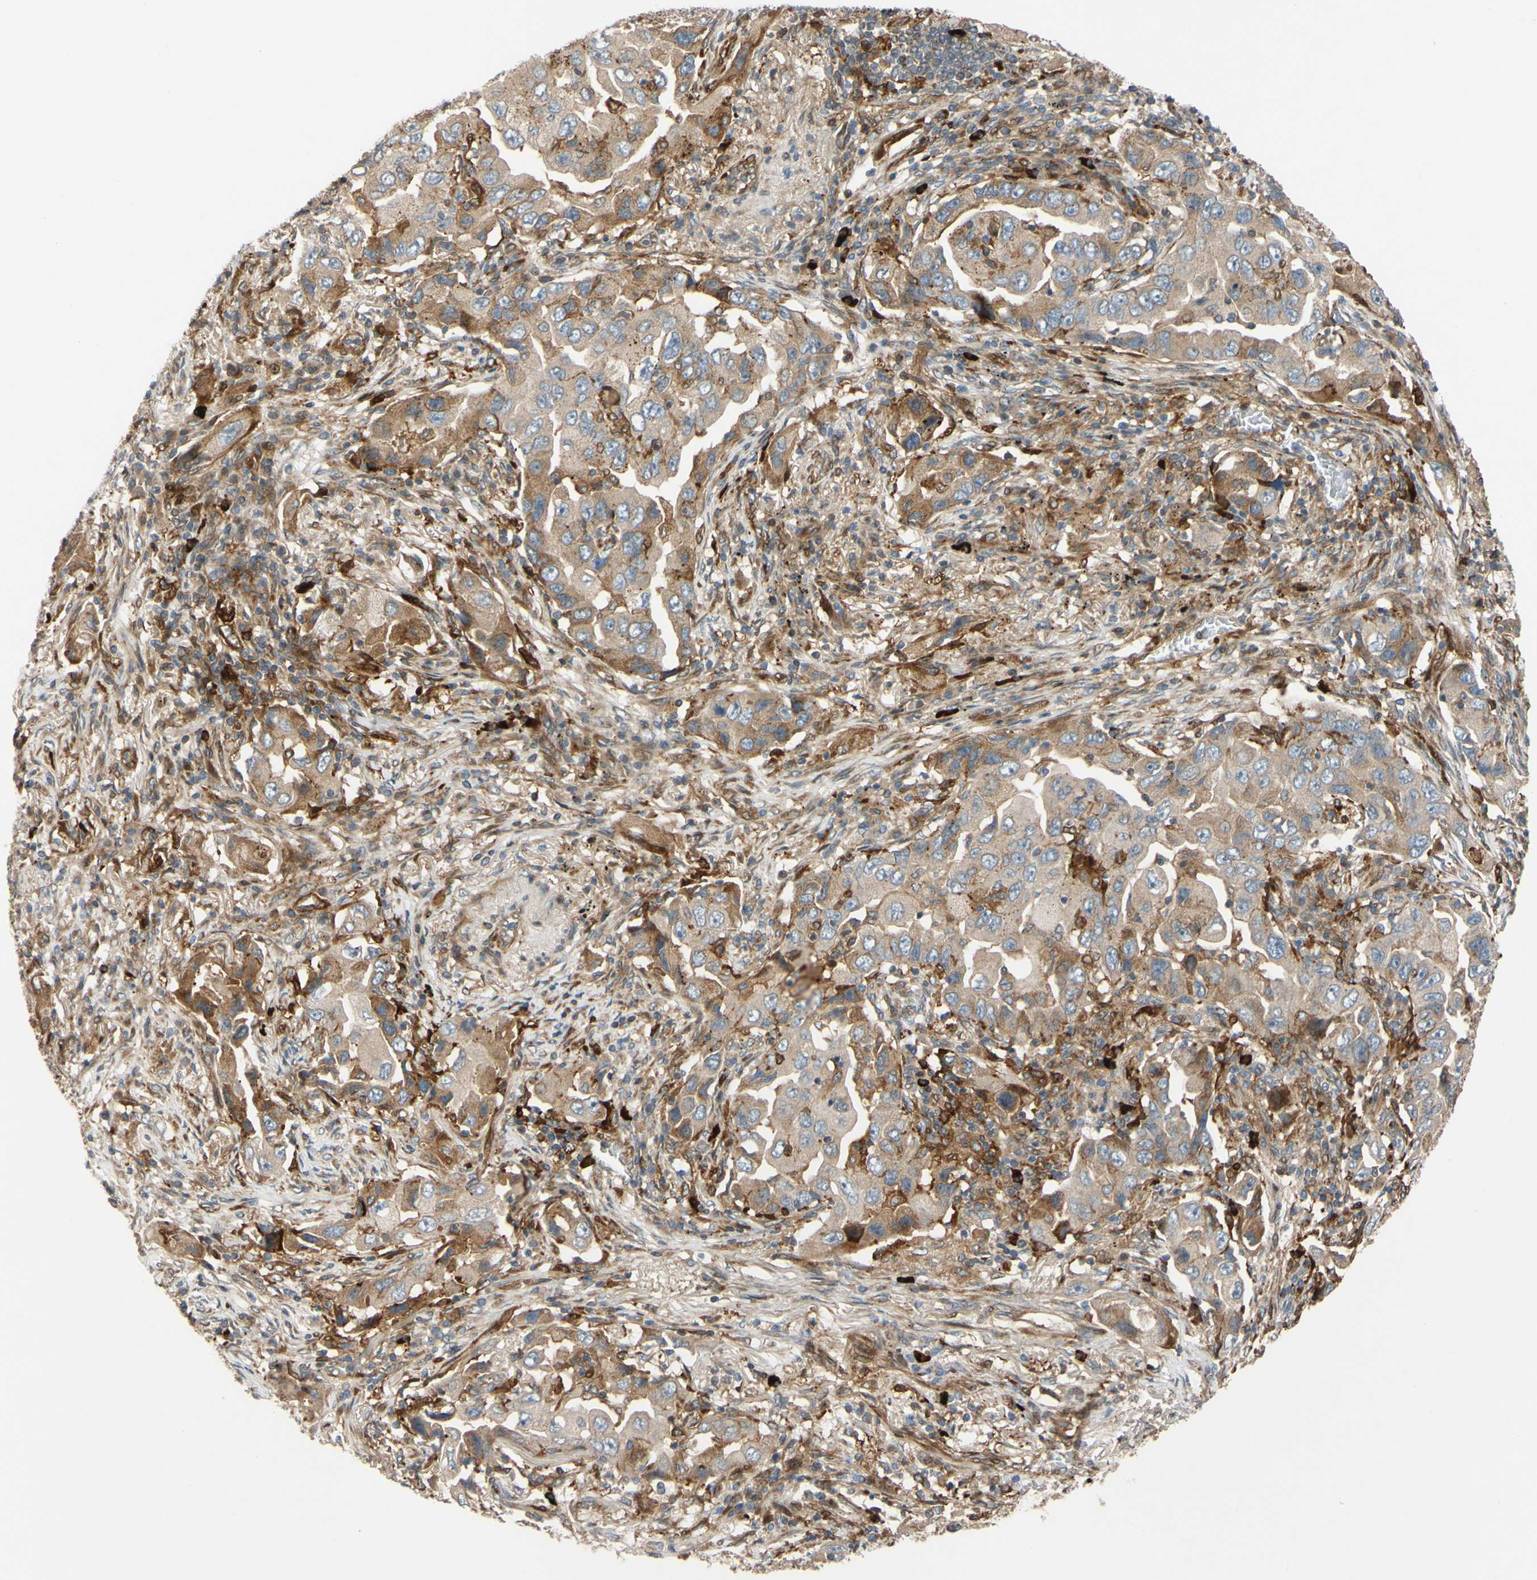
{"staining": {"intensity": "moderate", "quantity": ">75%", "location": "cytoplasmic/membranous"}, "tissue": "lung cancer", "cell_type": "Tumor cells", "image_type": "cancer", "snomed": [{"axis": "morphology", "description": "Adenocarcinoma, NOS"}, {"axis": "topography", "description": "Lung"}], "caption": "Adenocarcinoma (lung) was stained to show a protein in brown. There is medium levels of moderate cytoplasmic/membranous positivity in approximately >75% of tumor cells.", "gene": "SPTLC1", "patient": {"sex": "female", "age": 65}}